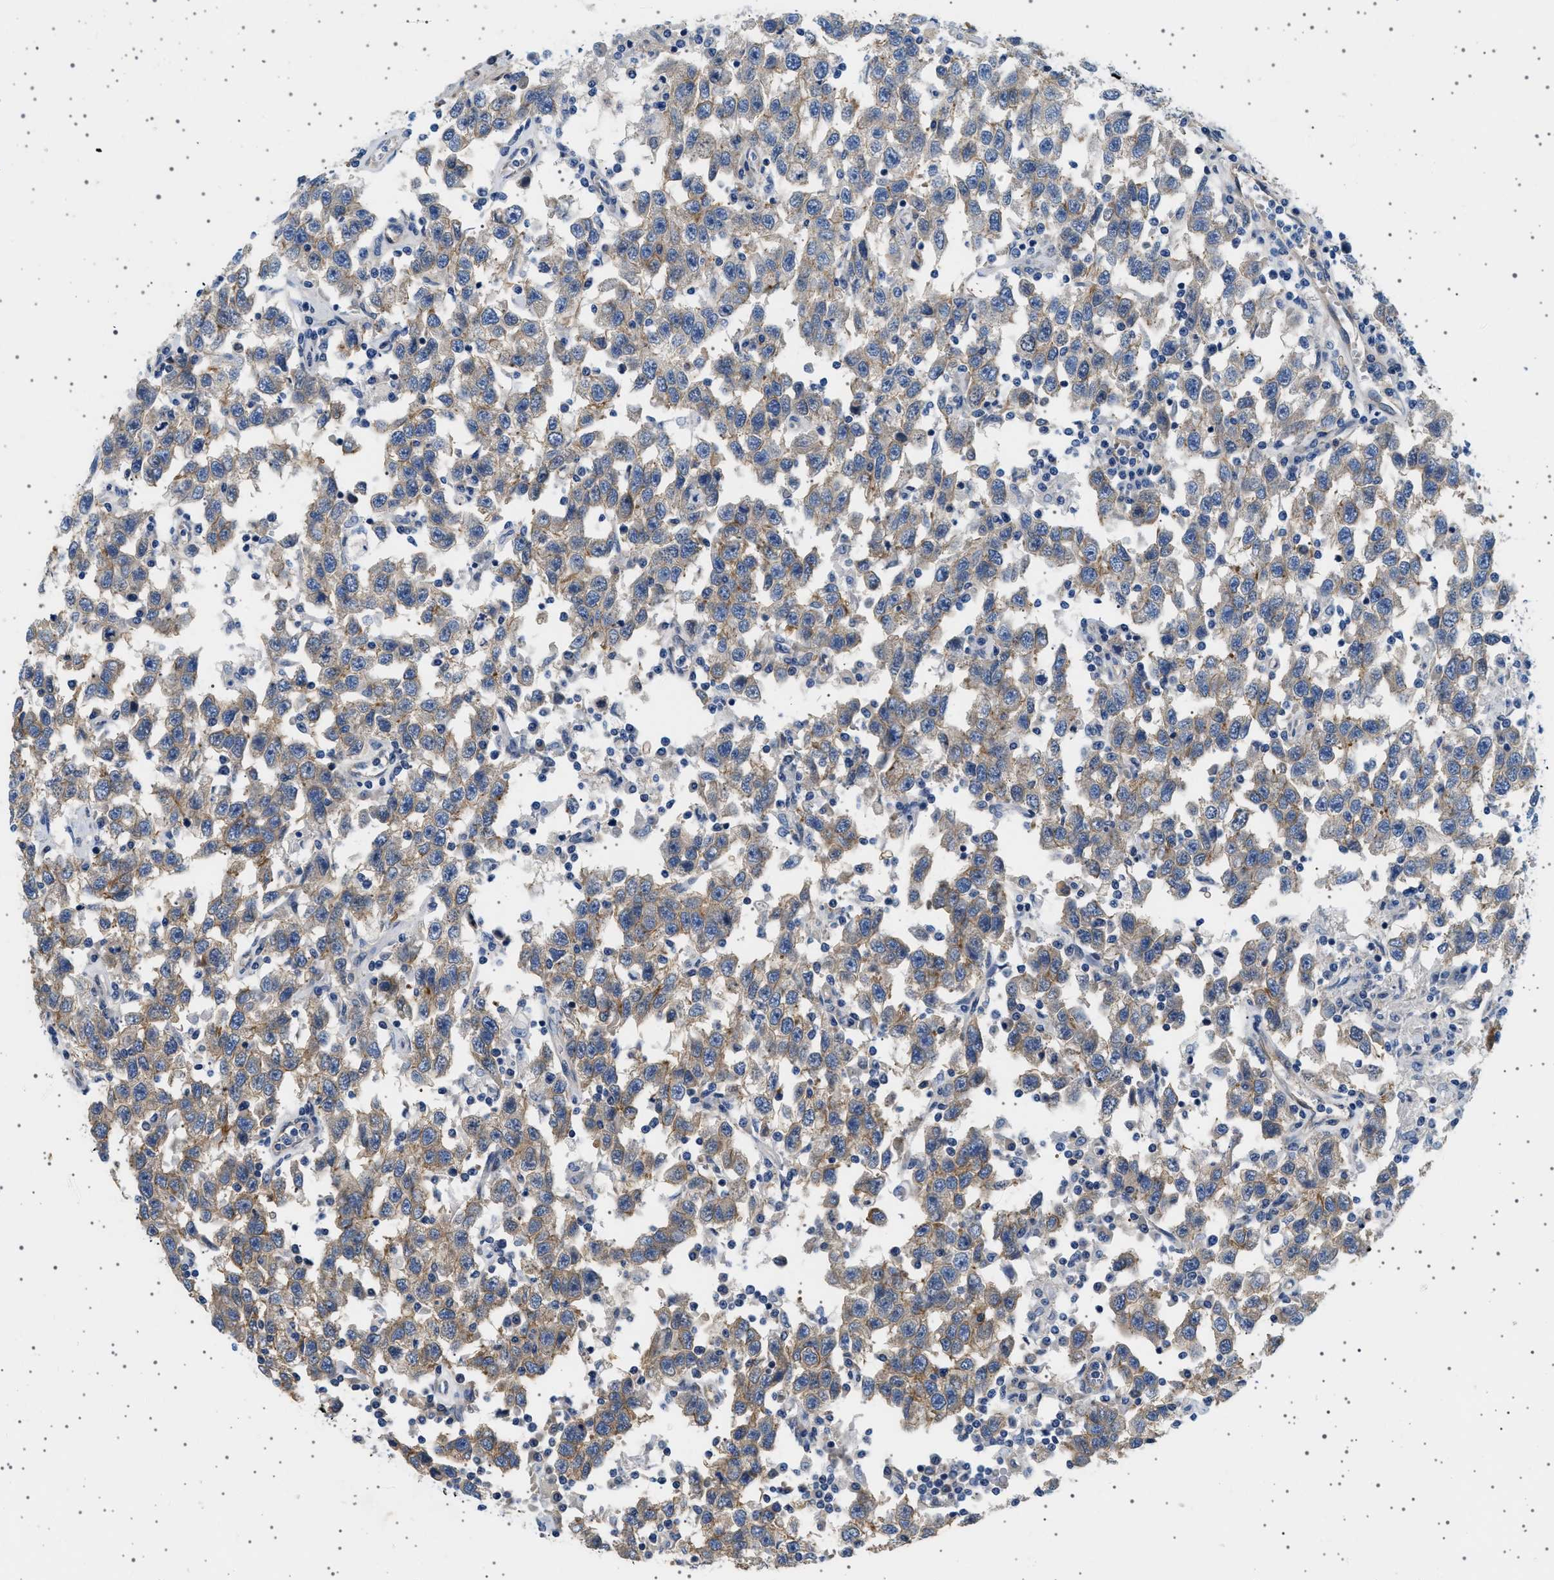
{"staining": {"intensity": "moderate", "quantity": "<25%", "location": "cytoplasmic/membranous"}, "tissue": "testis cancer", "cell_type": "Tumor cells", "image_type": "cancer", "snomed": [{"axis": "morphology", "description": "Seminoma, NOS"}, {"axis": "topography", "description": "Testis"}], "caption": "High-power microscopy captured an immunohistochemistry photomicrograph of testis cancer (seminoma), revealing moderate cytoplasmic/membranous staining in approximately <25% of tumor cells. (IHC, brightfield microscopy, high magnification).", "gene": "PLPP6", "patient": {"sex": "male", "age": 41}}